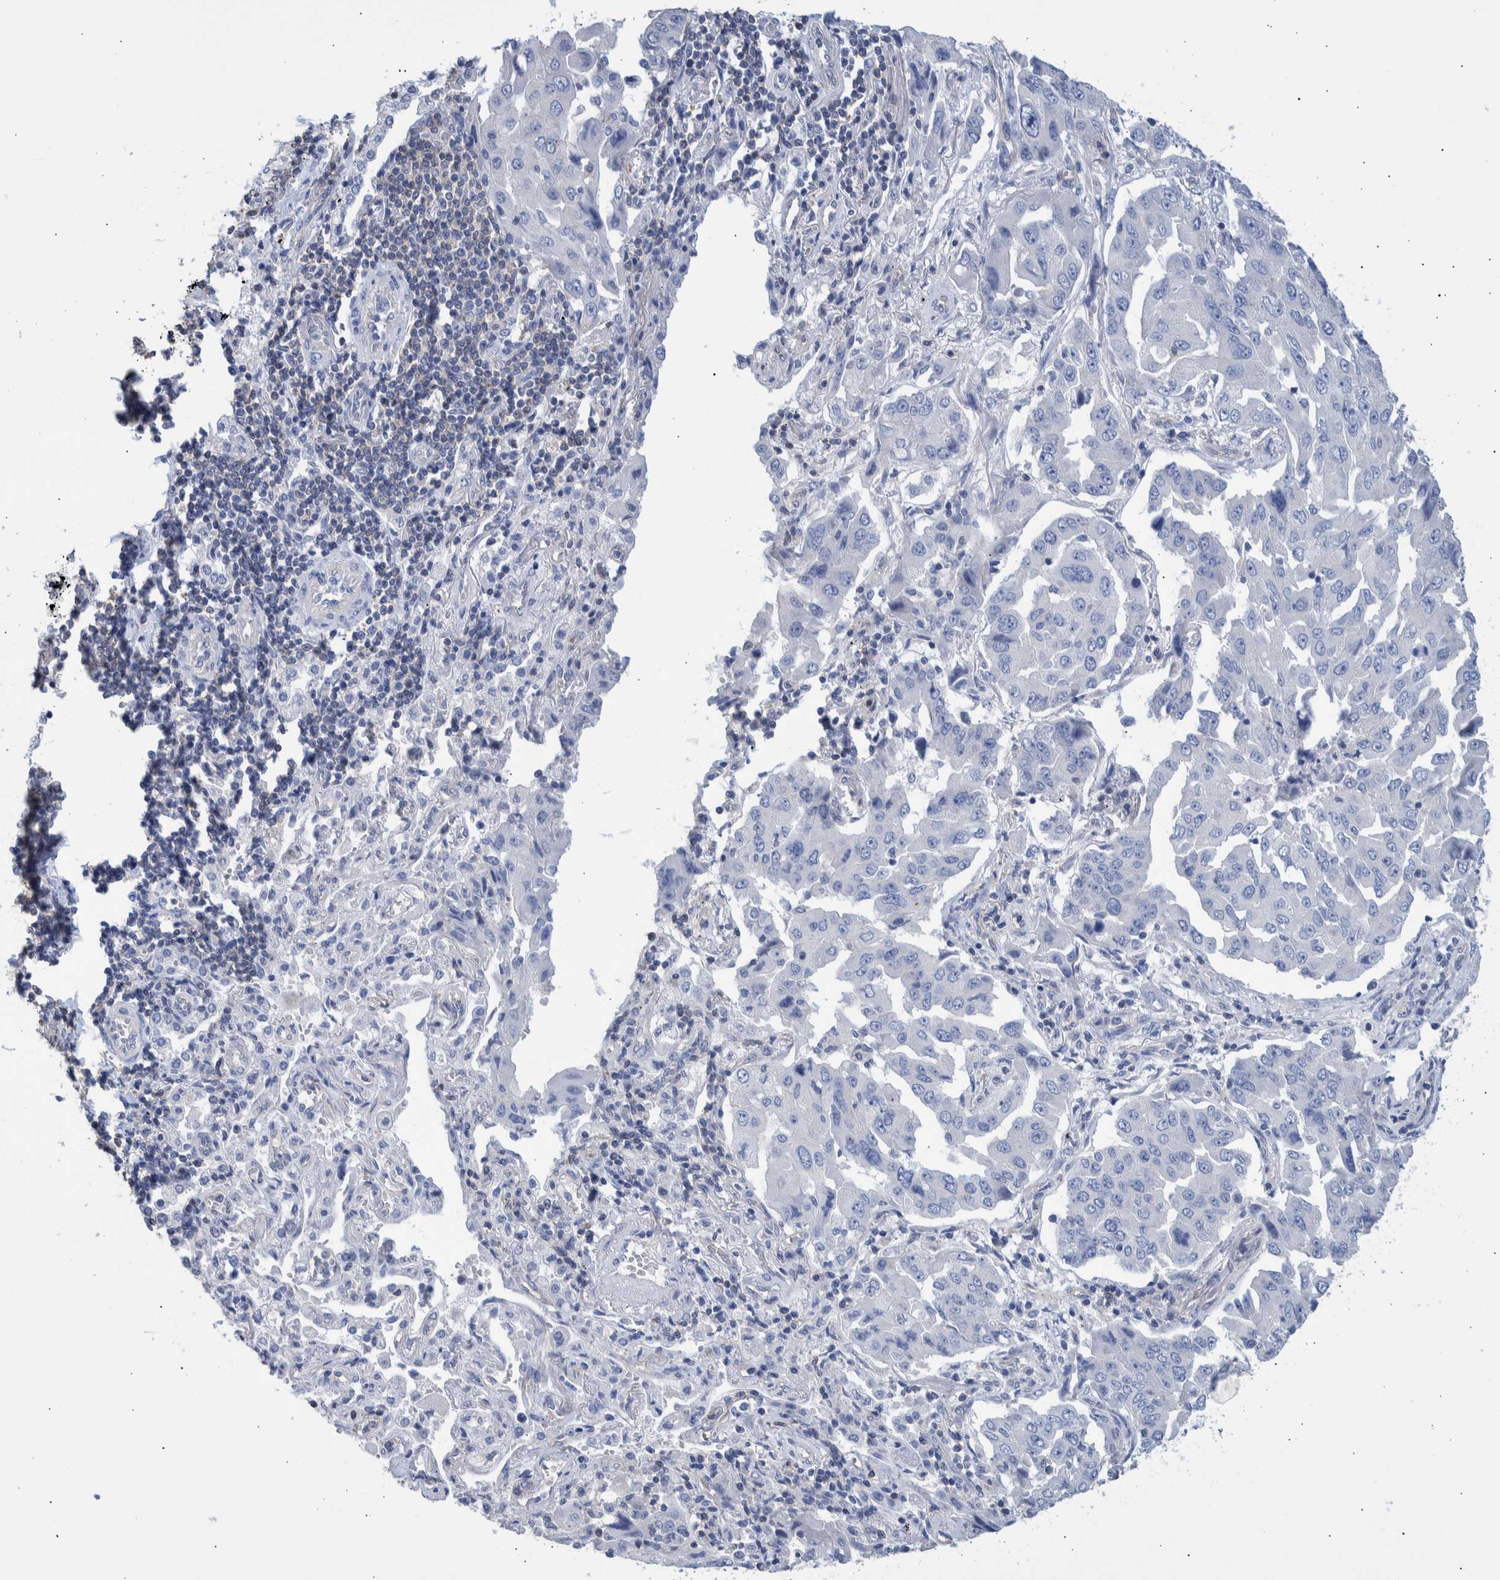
{"staining": {"intensity": "negative", "quantity": "none", "location": "none"}, "tissue": "lung cancer", "cell_type": "Tumor cells", "image_type": "cancer", "snomed": [{"axis": "morphology", "description": "Adenocarcinoma, NOS"}, {"axis": "topography", "description": "Lung"}], "caption": "This is a micrograph of immunohistochemistry (IHC) staining of lung cancer (adenocarcinoma), which shows no staining in tumor cells.", "gene": "PPP3CC", "patient": {"sex": "female", "age": 65}}